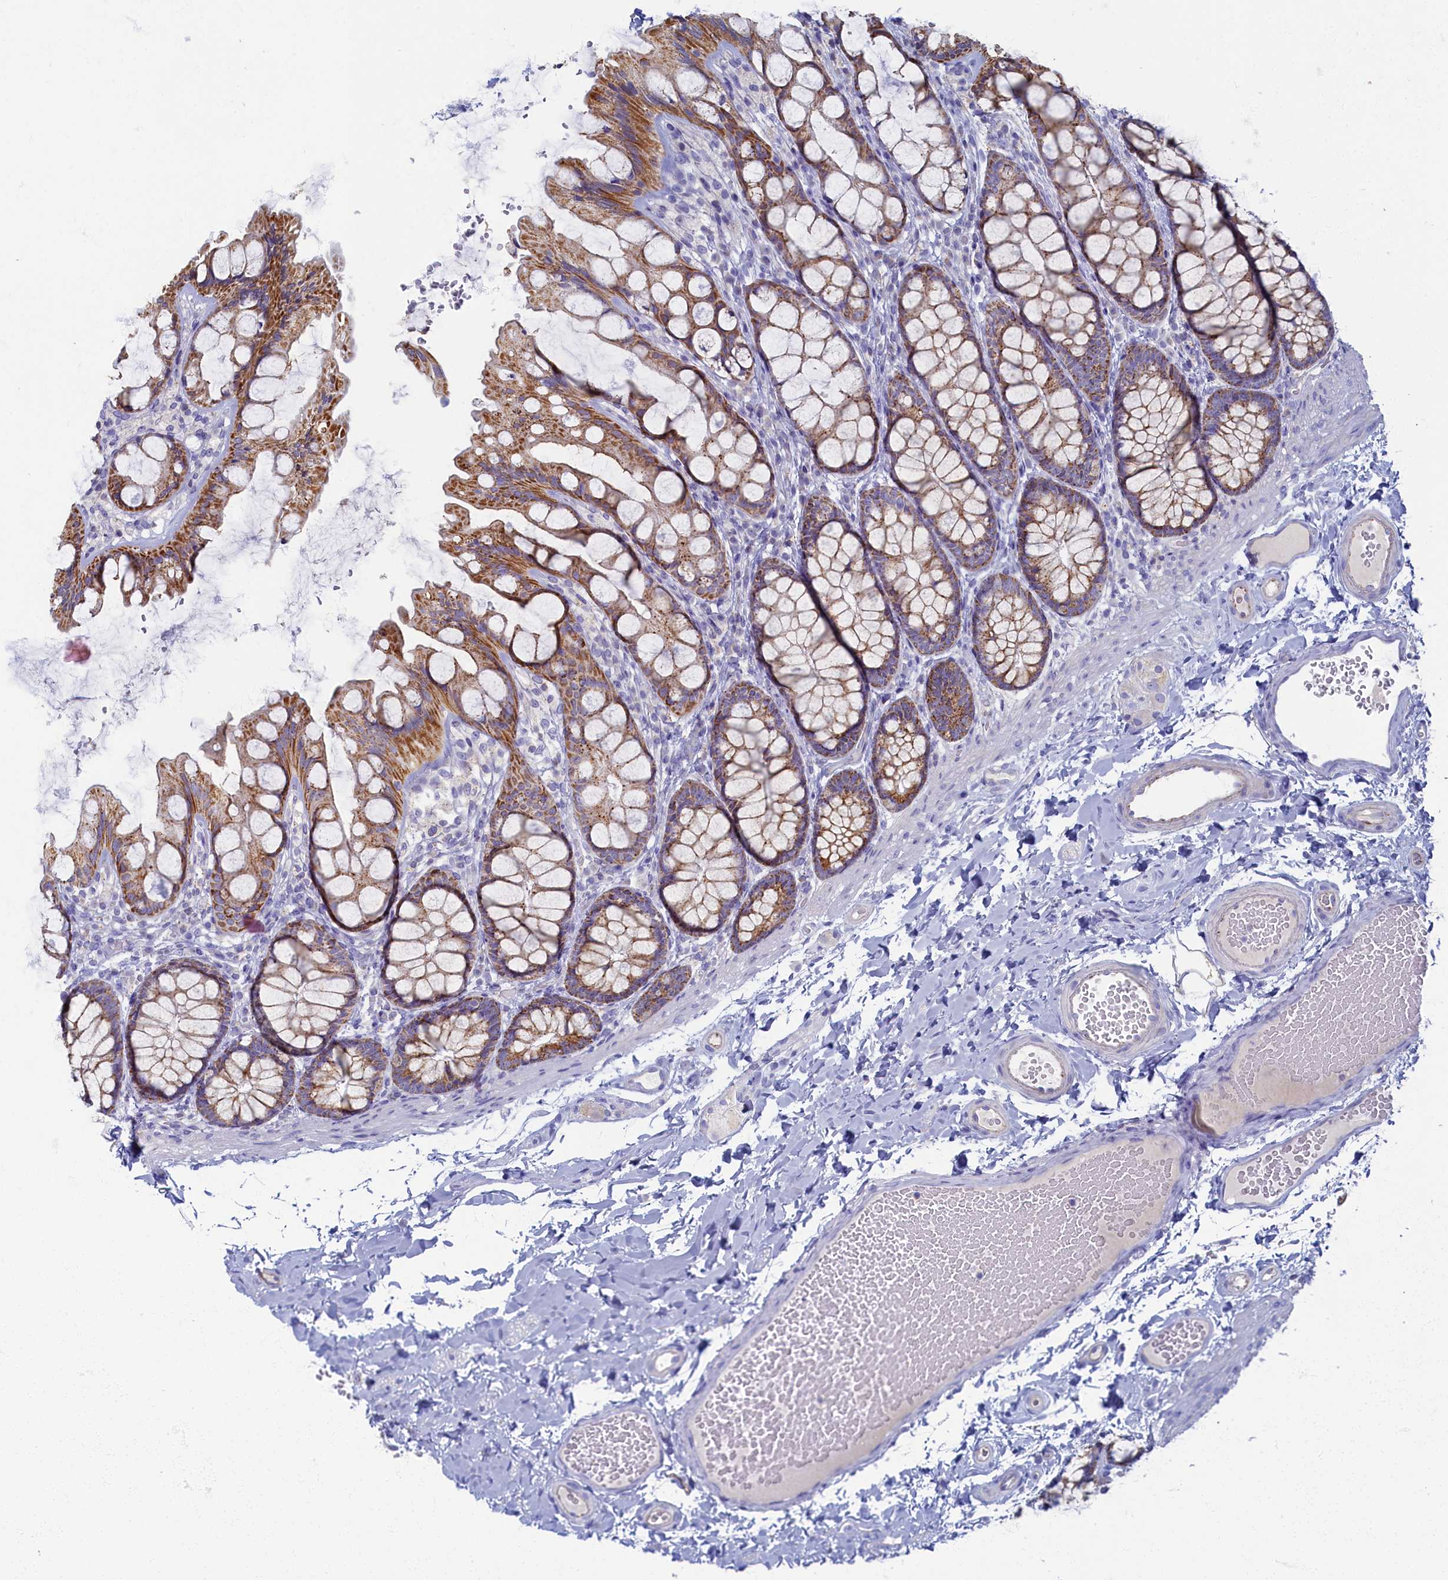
{"staining": {"intensity": "weak", "quantity": ">75%", "location": "cytoplasmic/membranous"}, "tissue": "colon", "cell_type": "Endothelial cells", "image_type": "normal", "snomed": [{"axis": "morphology", "description": "Normal tissue, NOS"}, {"axis": "topography", "description": "Colon"}], "caption": "Immunohistochemistry (IHC) (DAB) staining of unremarkable human colon reveals weak cytoplasmic/membranous protein positivity in about >75% of endothelial cells.", "gene": "OCIAD2", "patient": {"sex": "male", "age": 47}}